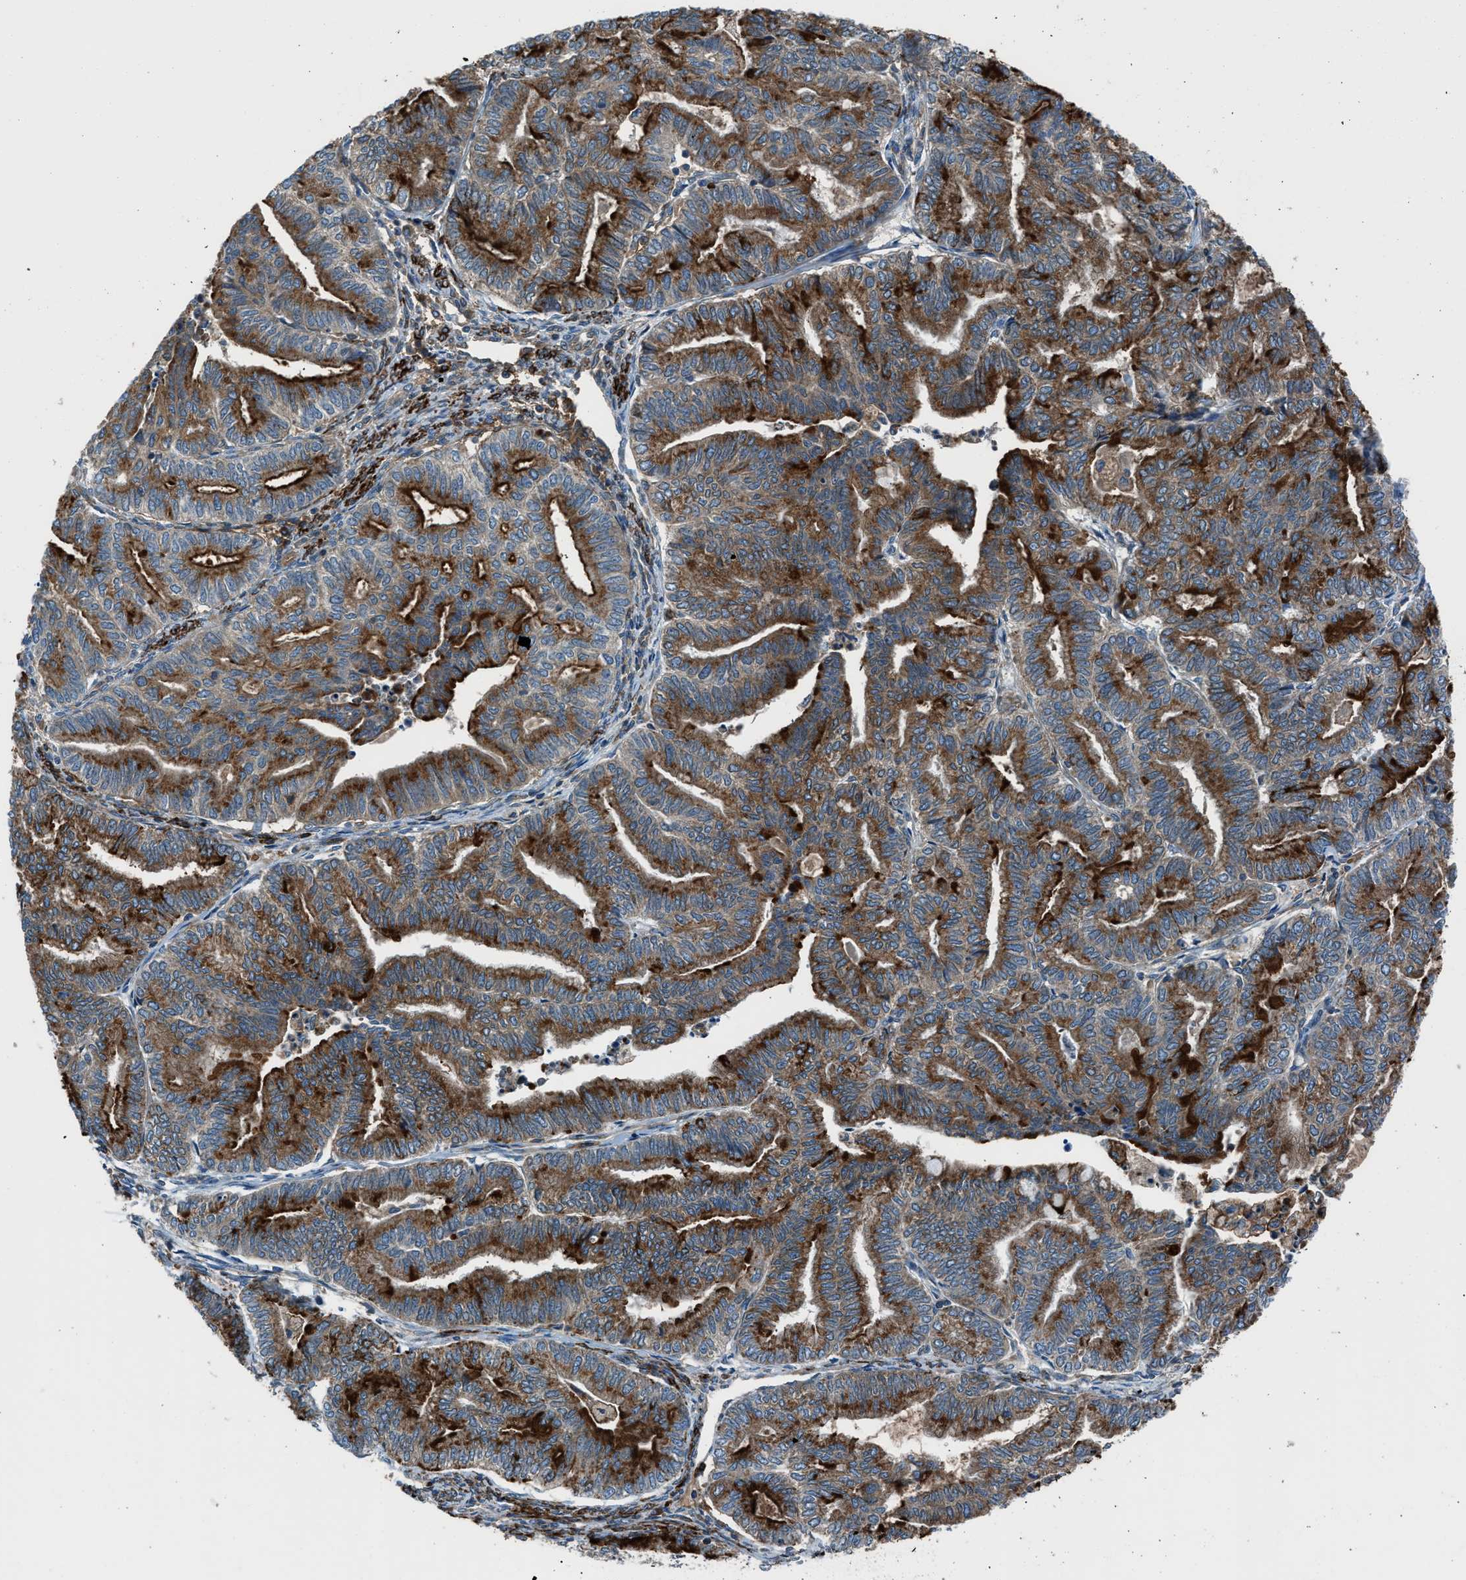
{"staining": {"intensity": "strong", "quantity": ">75%", "location": "cytoplasmic/membranous"}, "tissue": "endometrial cancer", "cell_type": "Tumor cells", "image_type": "cancer", "snomed": [{"axis": "morphology", "description": "Adenocarcinoma, NOS"}, {"axis": "topography", "description": "Endometrium"}], "caption": "Endometrial cancer (adenocarcinoma) stained with a brown dye demonstrates strong cytoplasmic/membranous positive positivity in about >75% of tumor cells.", "gene": "LMBR1", "patient": {"sex": "female", "age": 79}}